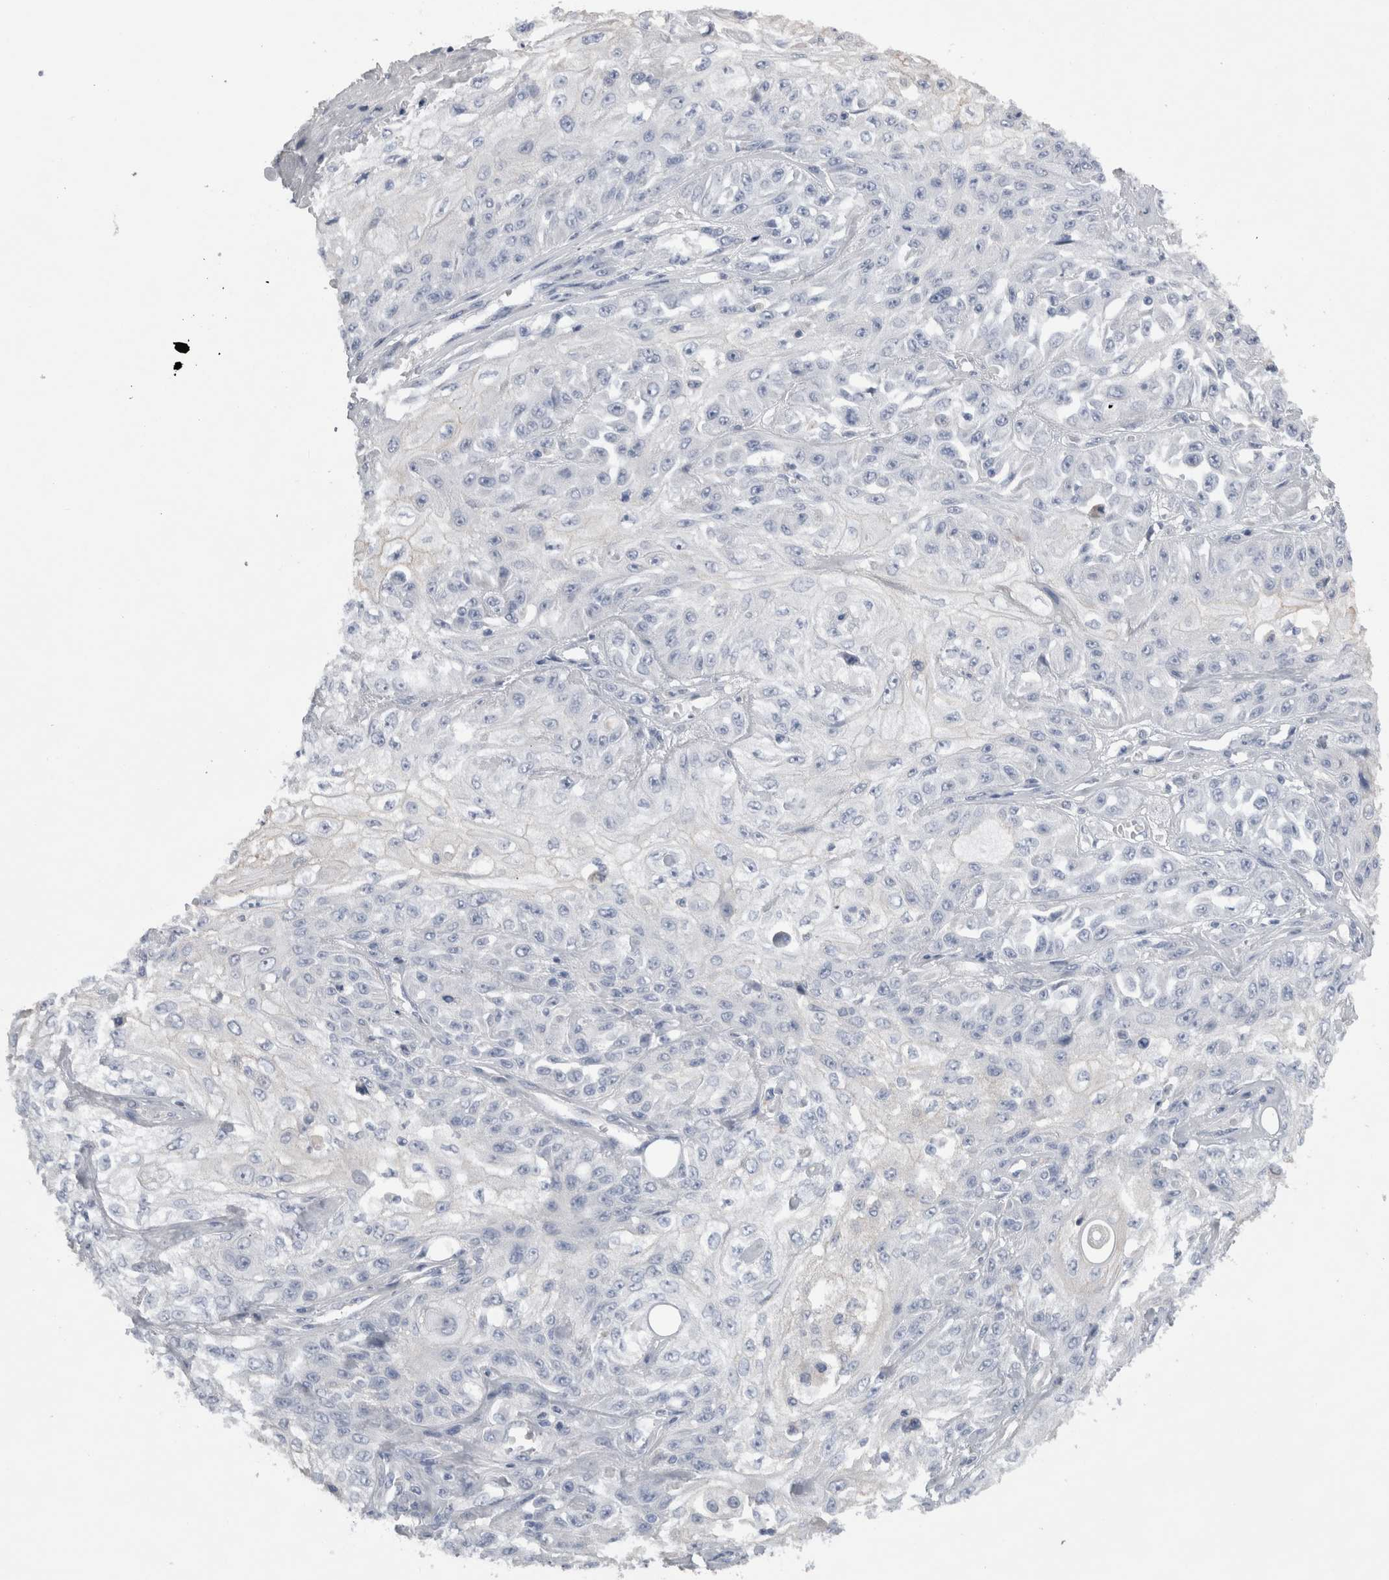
{"staining": {"intensity": "negative", "quantity": "none", "location": "none"}, "tissue": "skin cancer", "cell_type": "Tumor cells", "image_type": "cancer", "snomed": [{"axis": "morphology", "description": "Squamous cell carcinoma, NOS"}, {"axis": "morphology", "description": "Squamous cell carcinoma, metastatic, NOS"}, {"axis": "topography", "description": "Skin"}, {"axis": "topography", "description": "Lymph node"}], "caption": "Tumor cells are negative for brown protein staining in skin cancer (squamous cell carcinoma).", "gene": "DHRS4", "patient": {"sex": "male", "age": 75}}